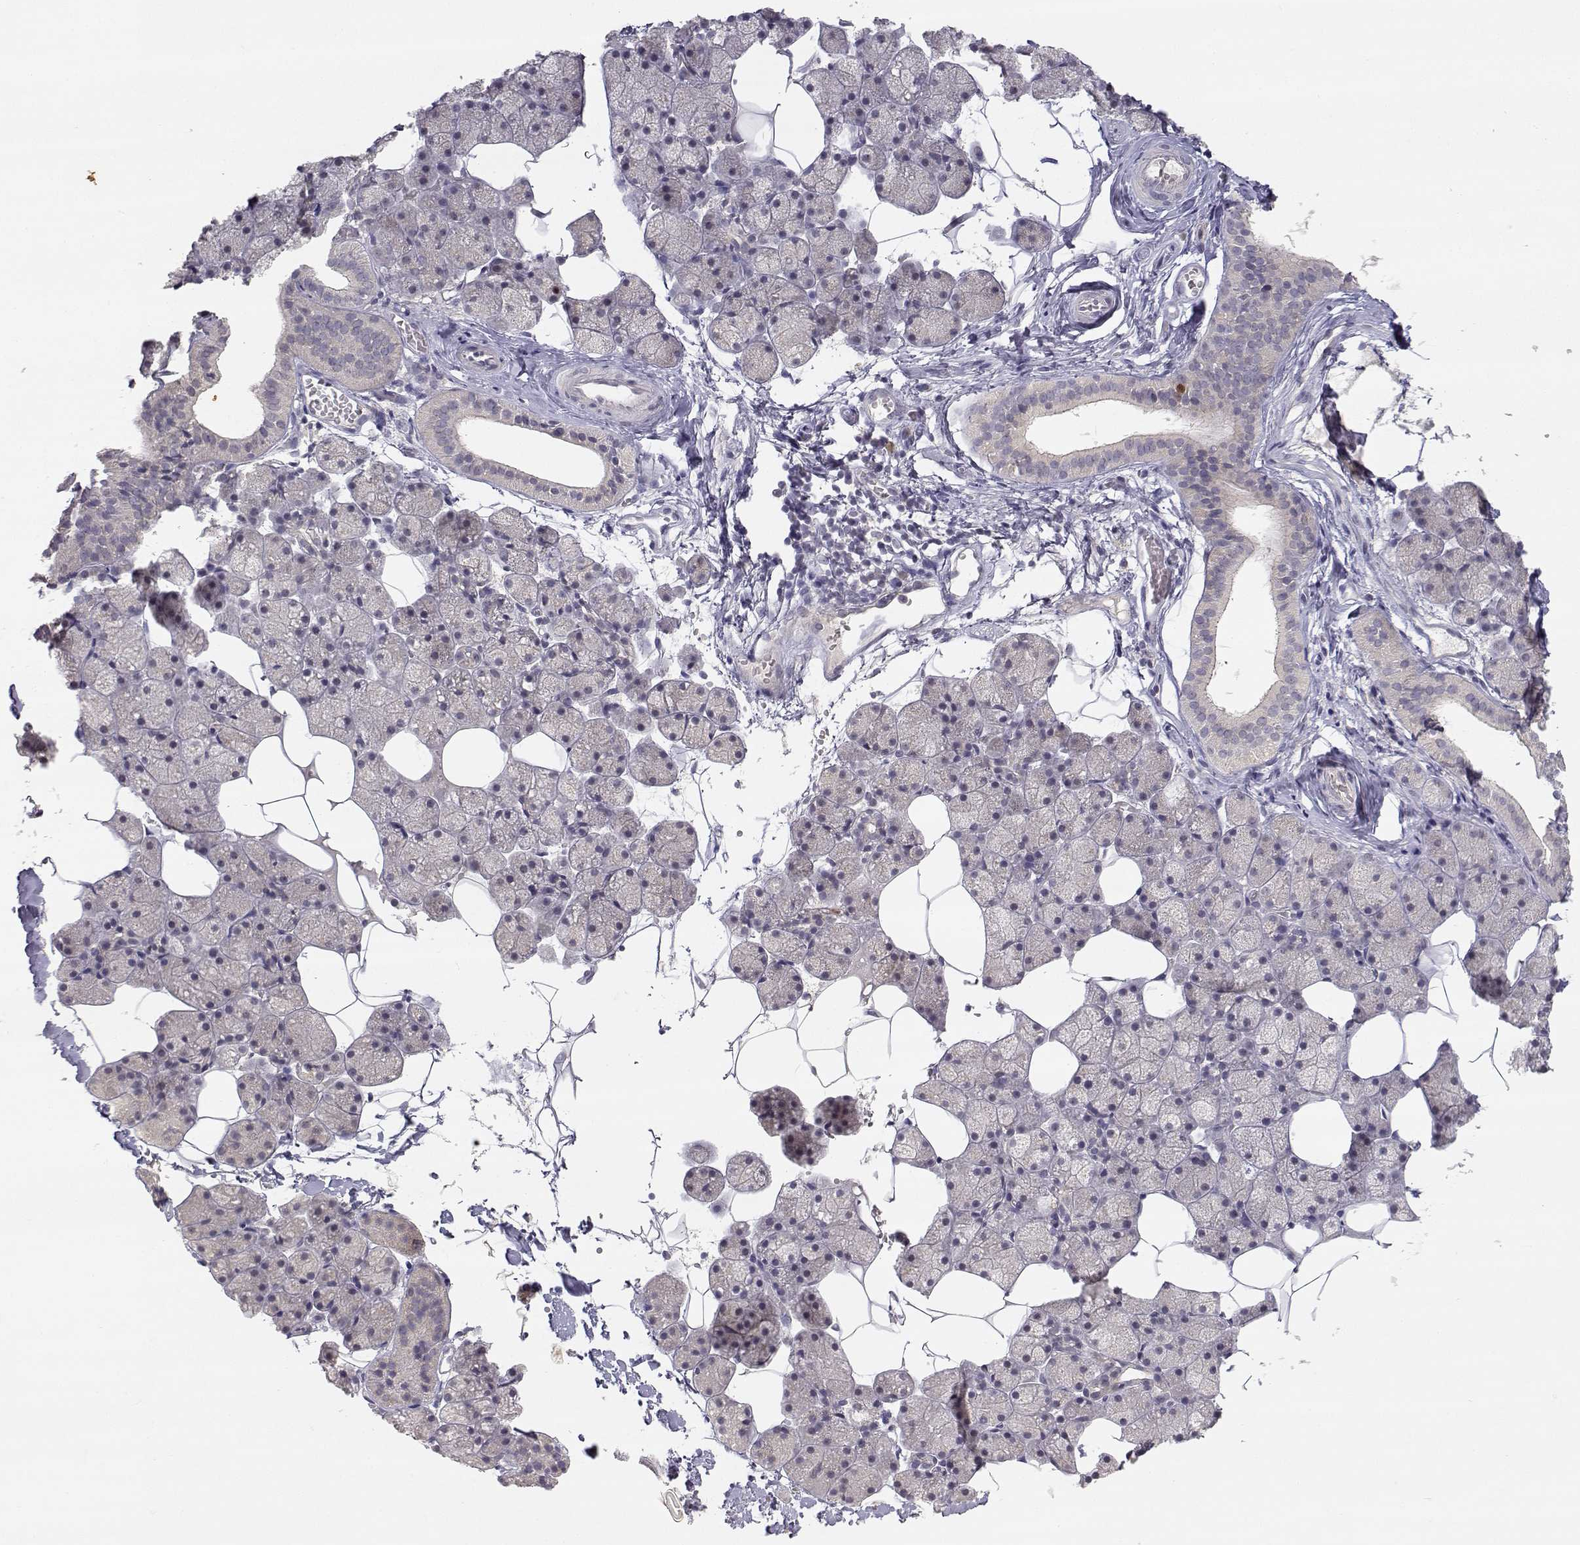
{"staining": {"intensity": "moderate", "quantity": "<25%", "location": "nuclear"}, "tissue": "salivary gland", "cell_type": "Glandular cells", "image_type": "normal", "snomed": [{"axis": "morphology", "description": "Normal tissue, NOS"}, {"axis": "topography", "description": "Salivary gland"}], "caption": "Protein expression analysis of benign salivary gland reveals moderate nuclear positivity in about <25% of glandular cells.", "gene": "RAD51", "patient": {"sex": "male", "age": 38}}